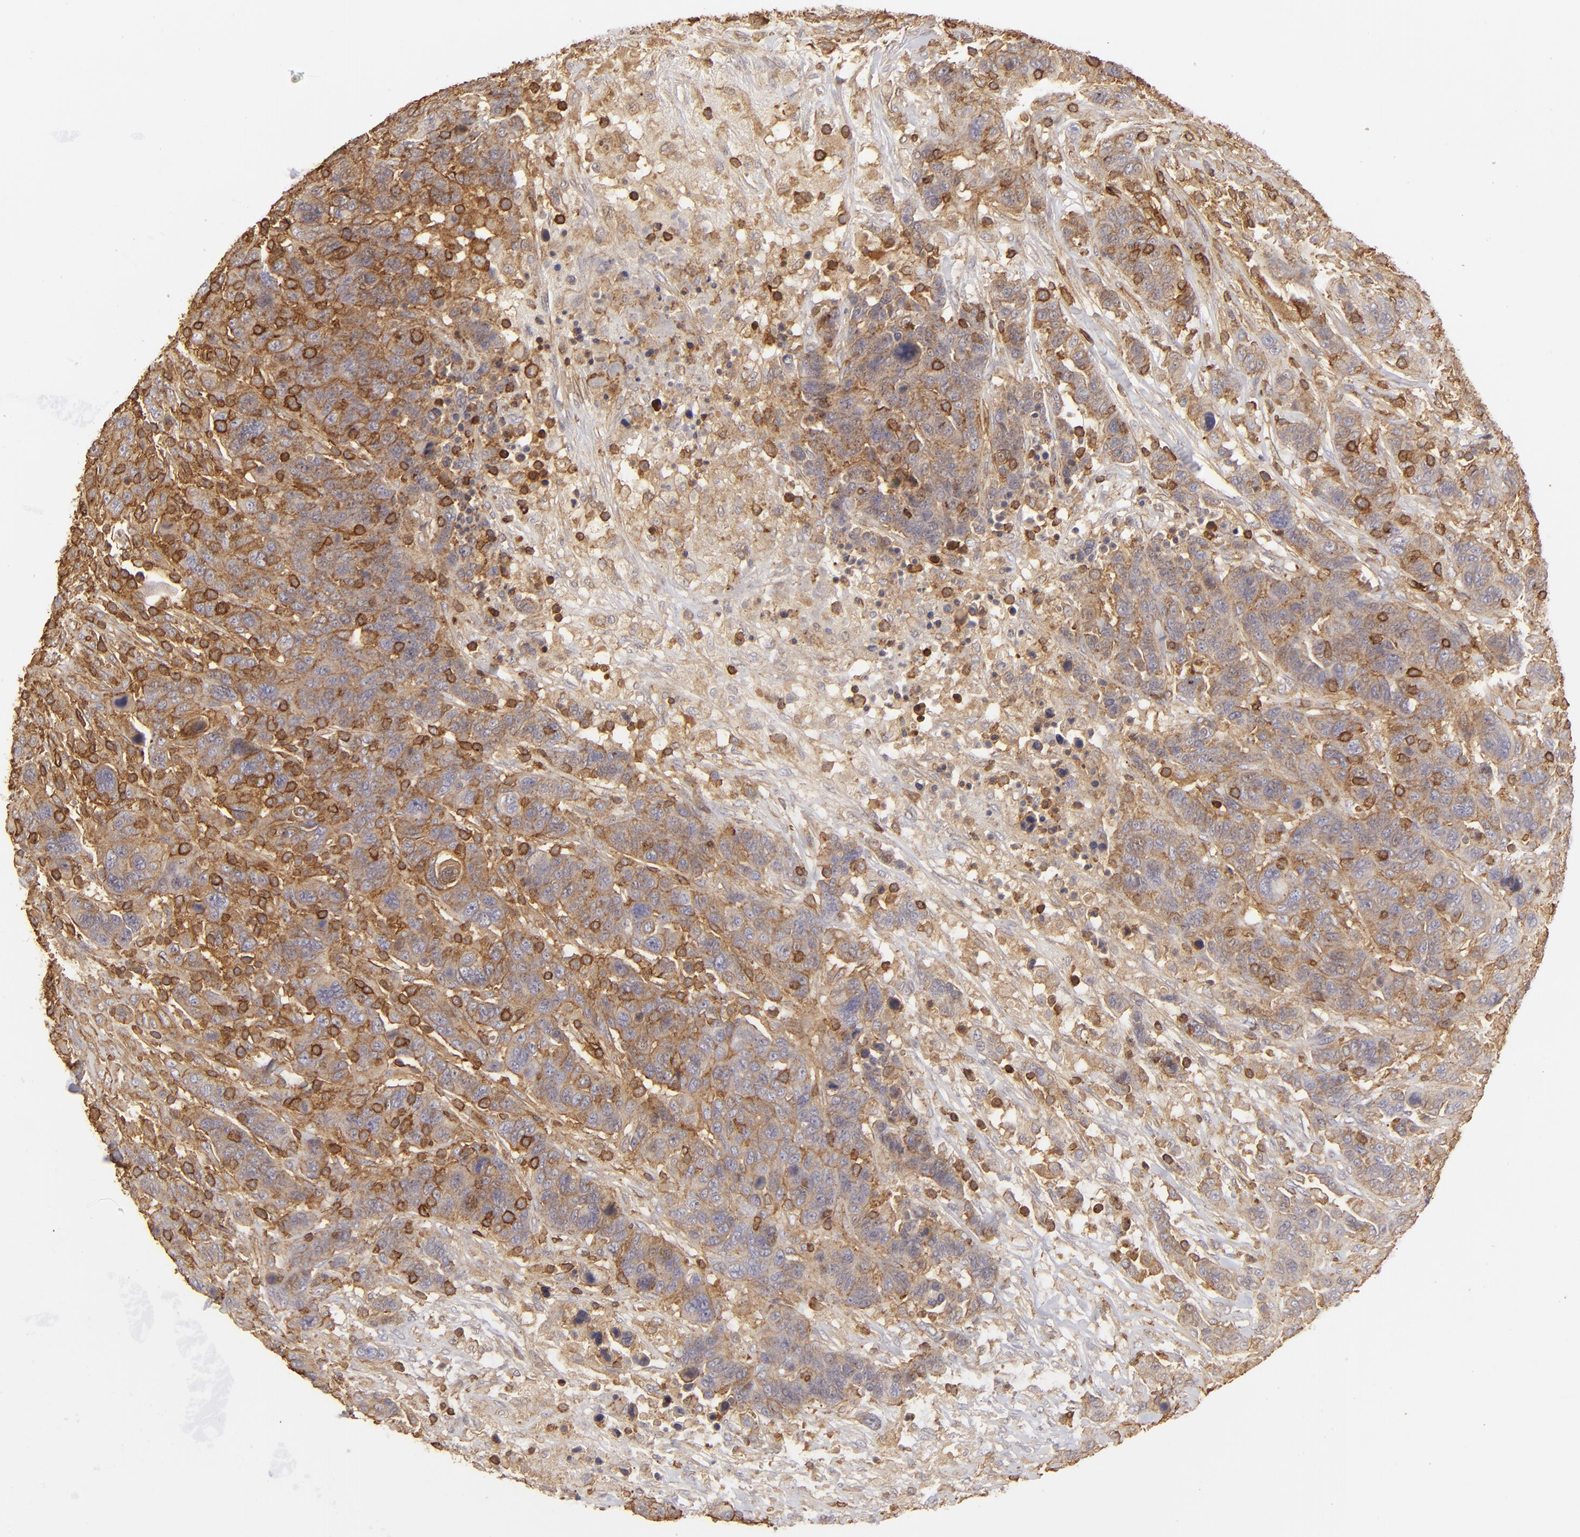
{"staining": {"intensity": "strong", "quantity": ">75%", "location": "cytoplasmic/membranous"}, "tissue": "breast cancer", "cell_type": "Tumor cells", "image_type": "cancer", "snomed": [{"axis": "morphology", "description": "Duct carcinoma"}, {"axis": "topography", "description": "Breast"}], "caption": "This image displays breast cancer (infiltrating ductal carcinoma) stained with IHC to label a protein in brown. The cytoplasmic/membranous of tumor cells show strong positivity for the protein. Nuclei are counter-stained blue.", "gene": "ACTB", "patient": {"sex": "female", "age": 37}}